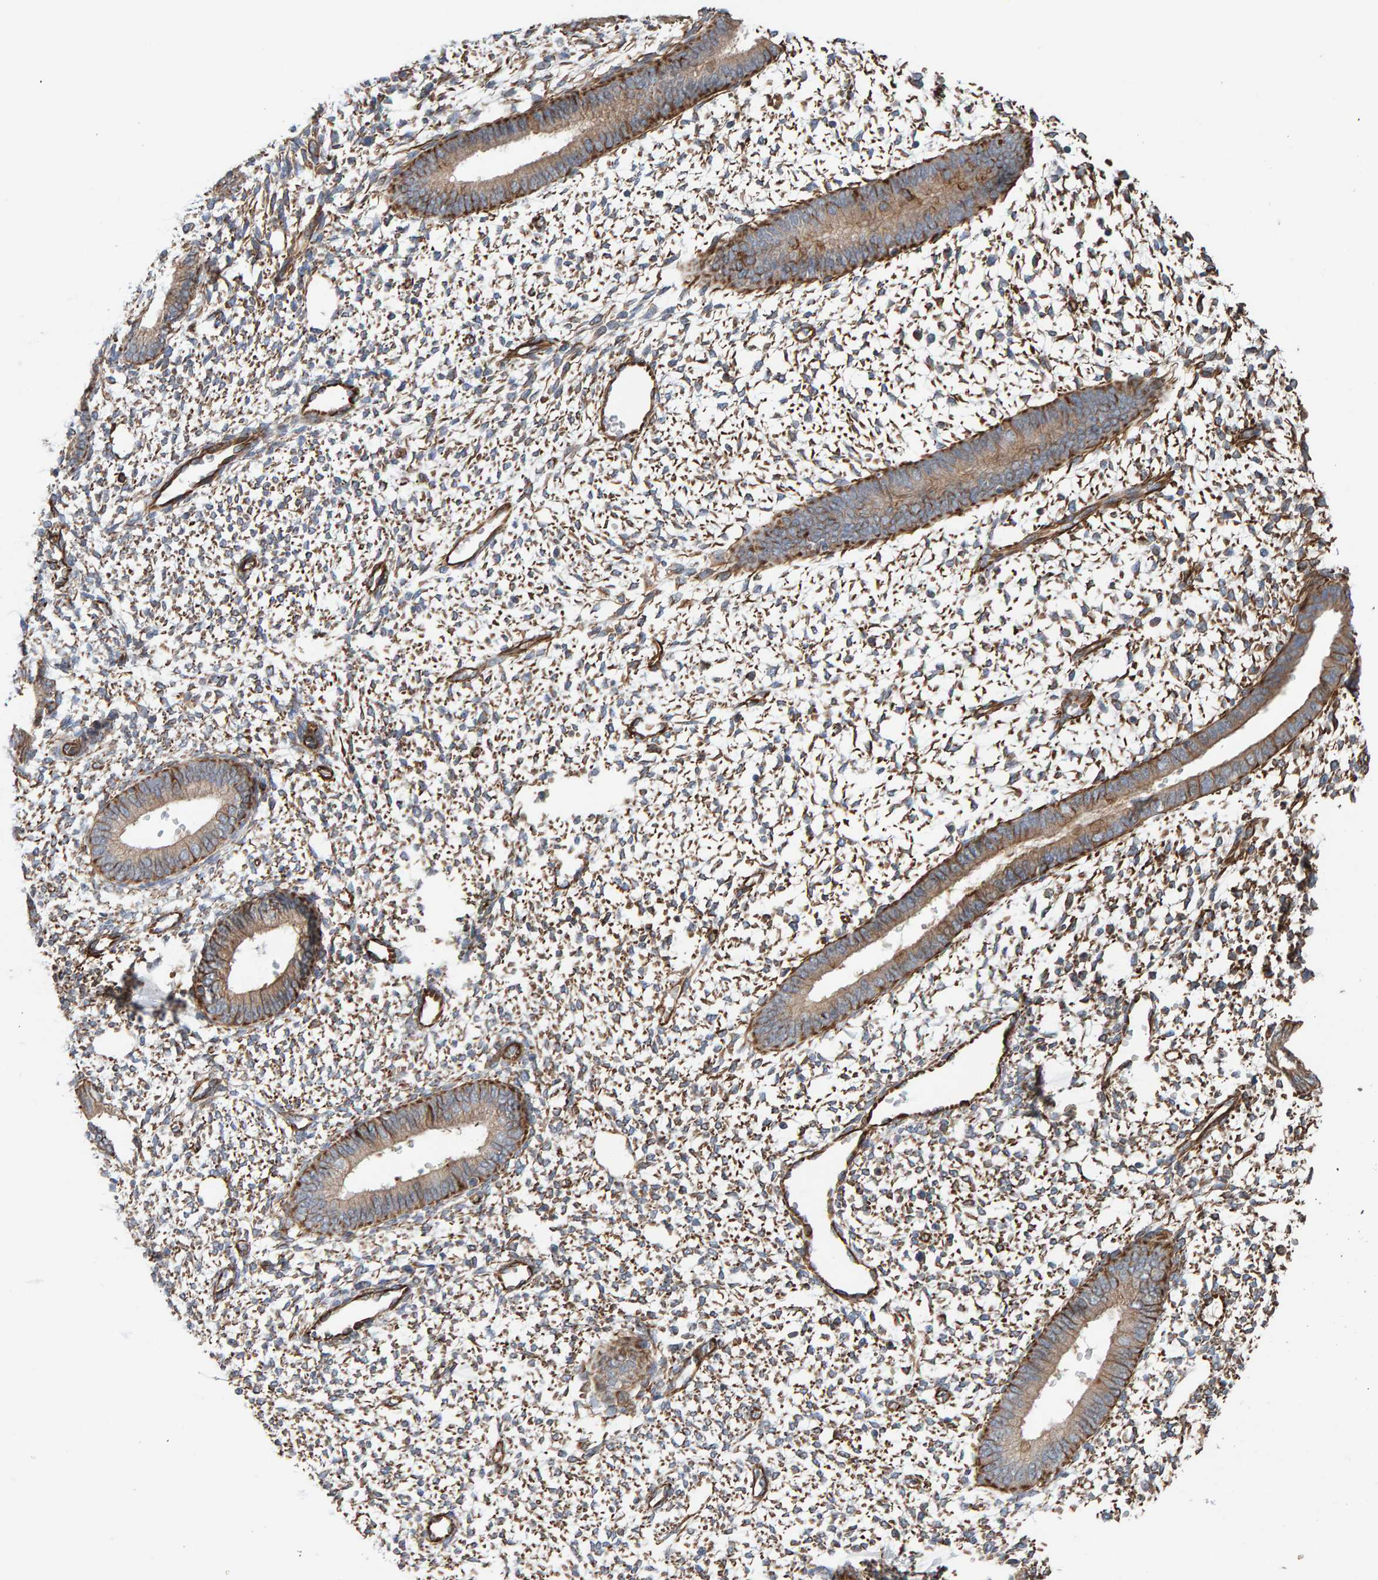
{"staining": {"intensity": "moderate", "quantity": "25%-75%", "location": "cytoplasmic/membranous"}, "tissue": "endometrium", "cell_type": "Cells in endometrial stroma", "image_type": "normal", "snomed": [{"axis": "morphology", "description": "Normal tissue, NOS"}, {"axis": "topography", "description": "Endometrium"}], "caption": "Immunohistochemistry of normal human endometrium displays medium levels of moderate cytoplasmic/membranous positivity in approximately 25%-75% of cells in endometrial stroma.", "gene": "ZNF347", "patient": {"sex": "female", "age": 46}}